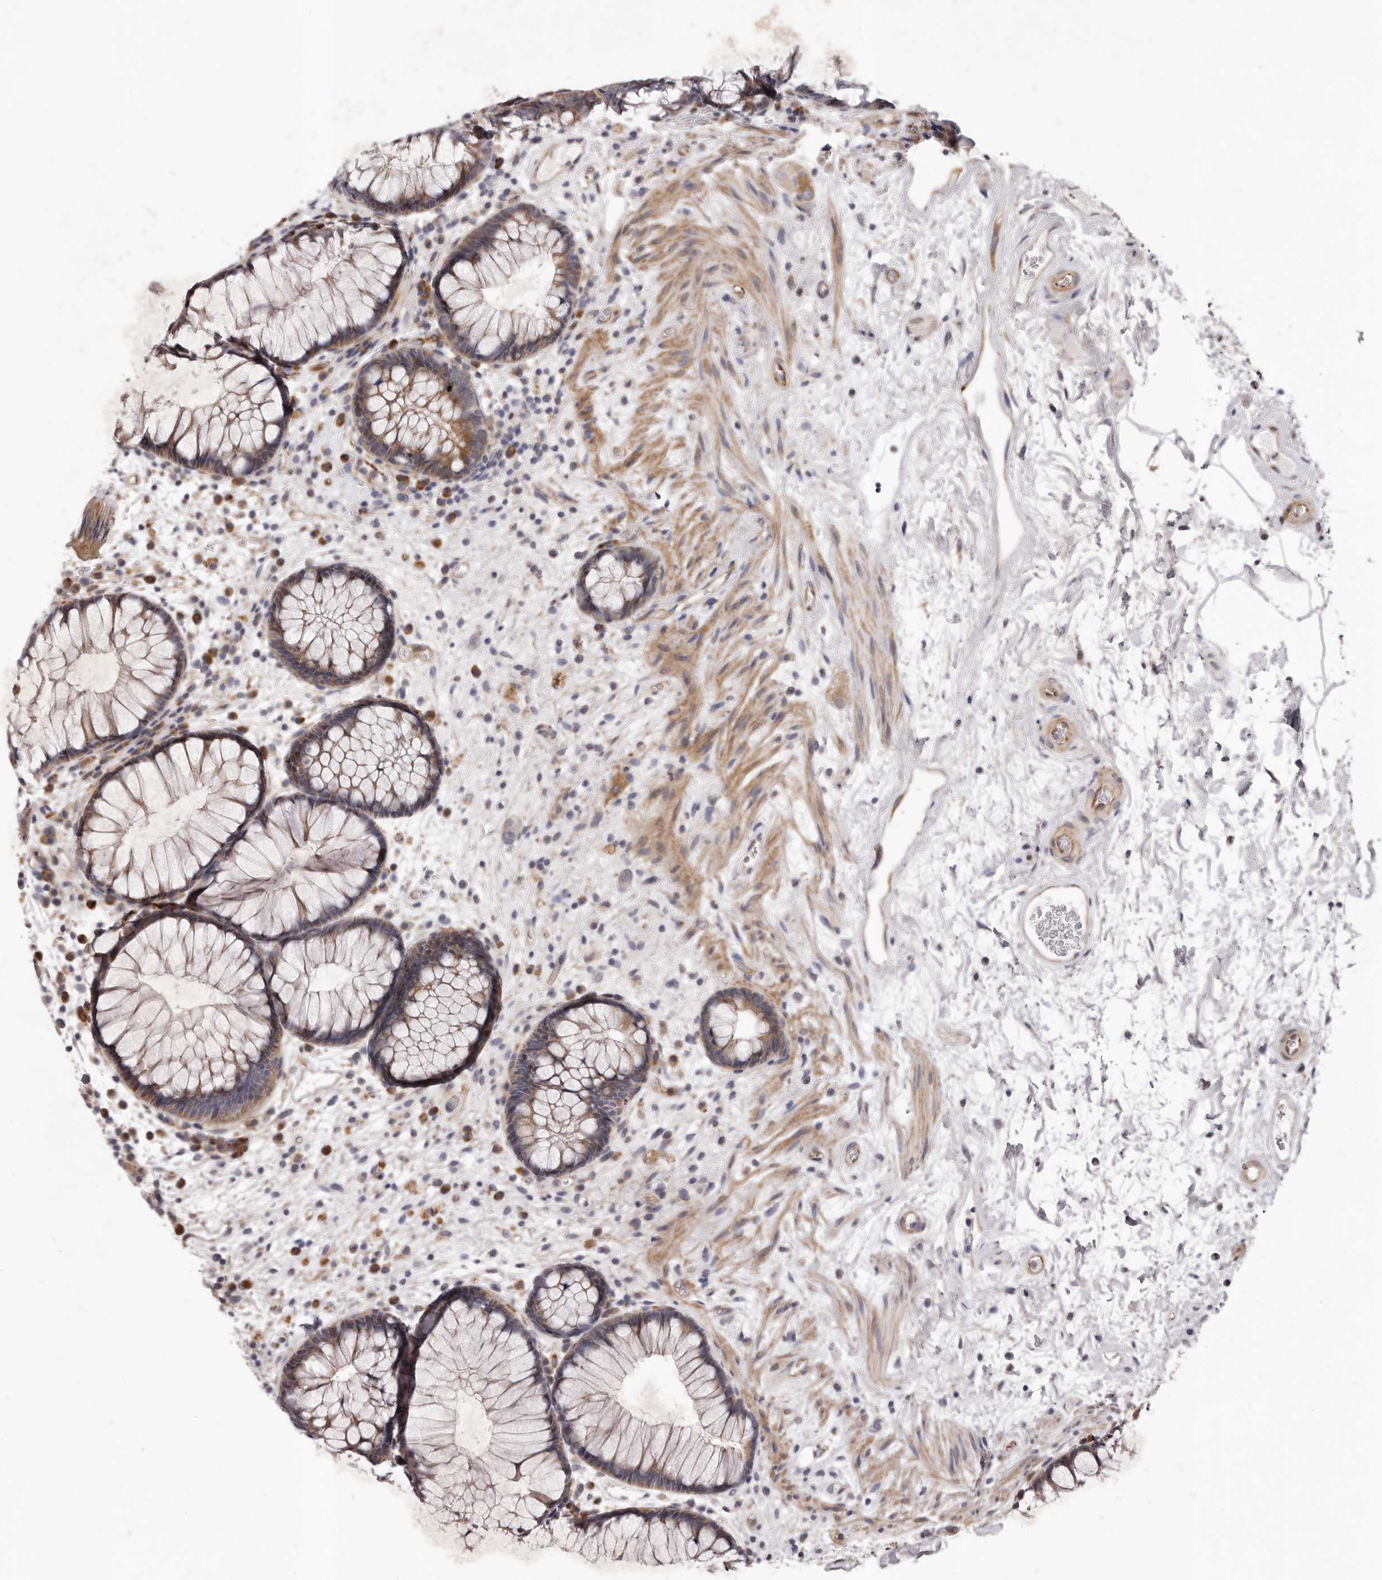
{"staining": {"intensity": "moderate", "quantity": ">75%", "location": "cytoplasmic/membranous"}, "tissue": "rectum", "cell_type": "Glandular cells", "image_type": "normal", "snomed": [{"axis": "morphology", "description": "Normal tissue, NOS"}, {"axis": "topography", "description": "Rectum"}], "caption": "Immunohistochemistry (IHC) histopathology image of unremarkable rectum: rectum stained using immunohistochemistry demonstrates medium levels of moderate protein expression localized specifically in the cytoplasmic/membranous of glandular cells, appearing as a cytoplasmic/membranous brown color.", "gene": "ALPK1", "patient": {"sex": "male", "age": 51}}